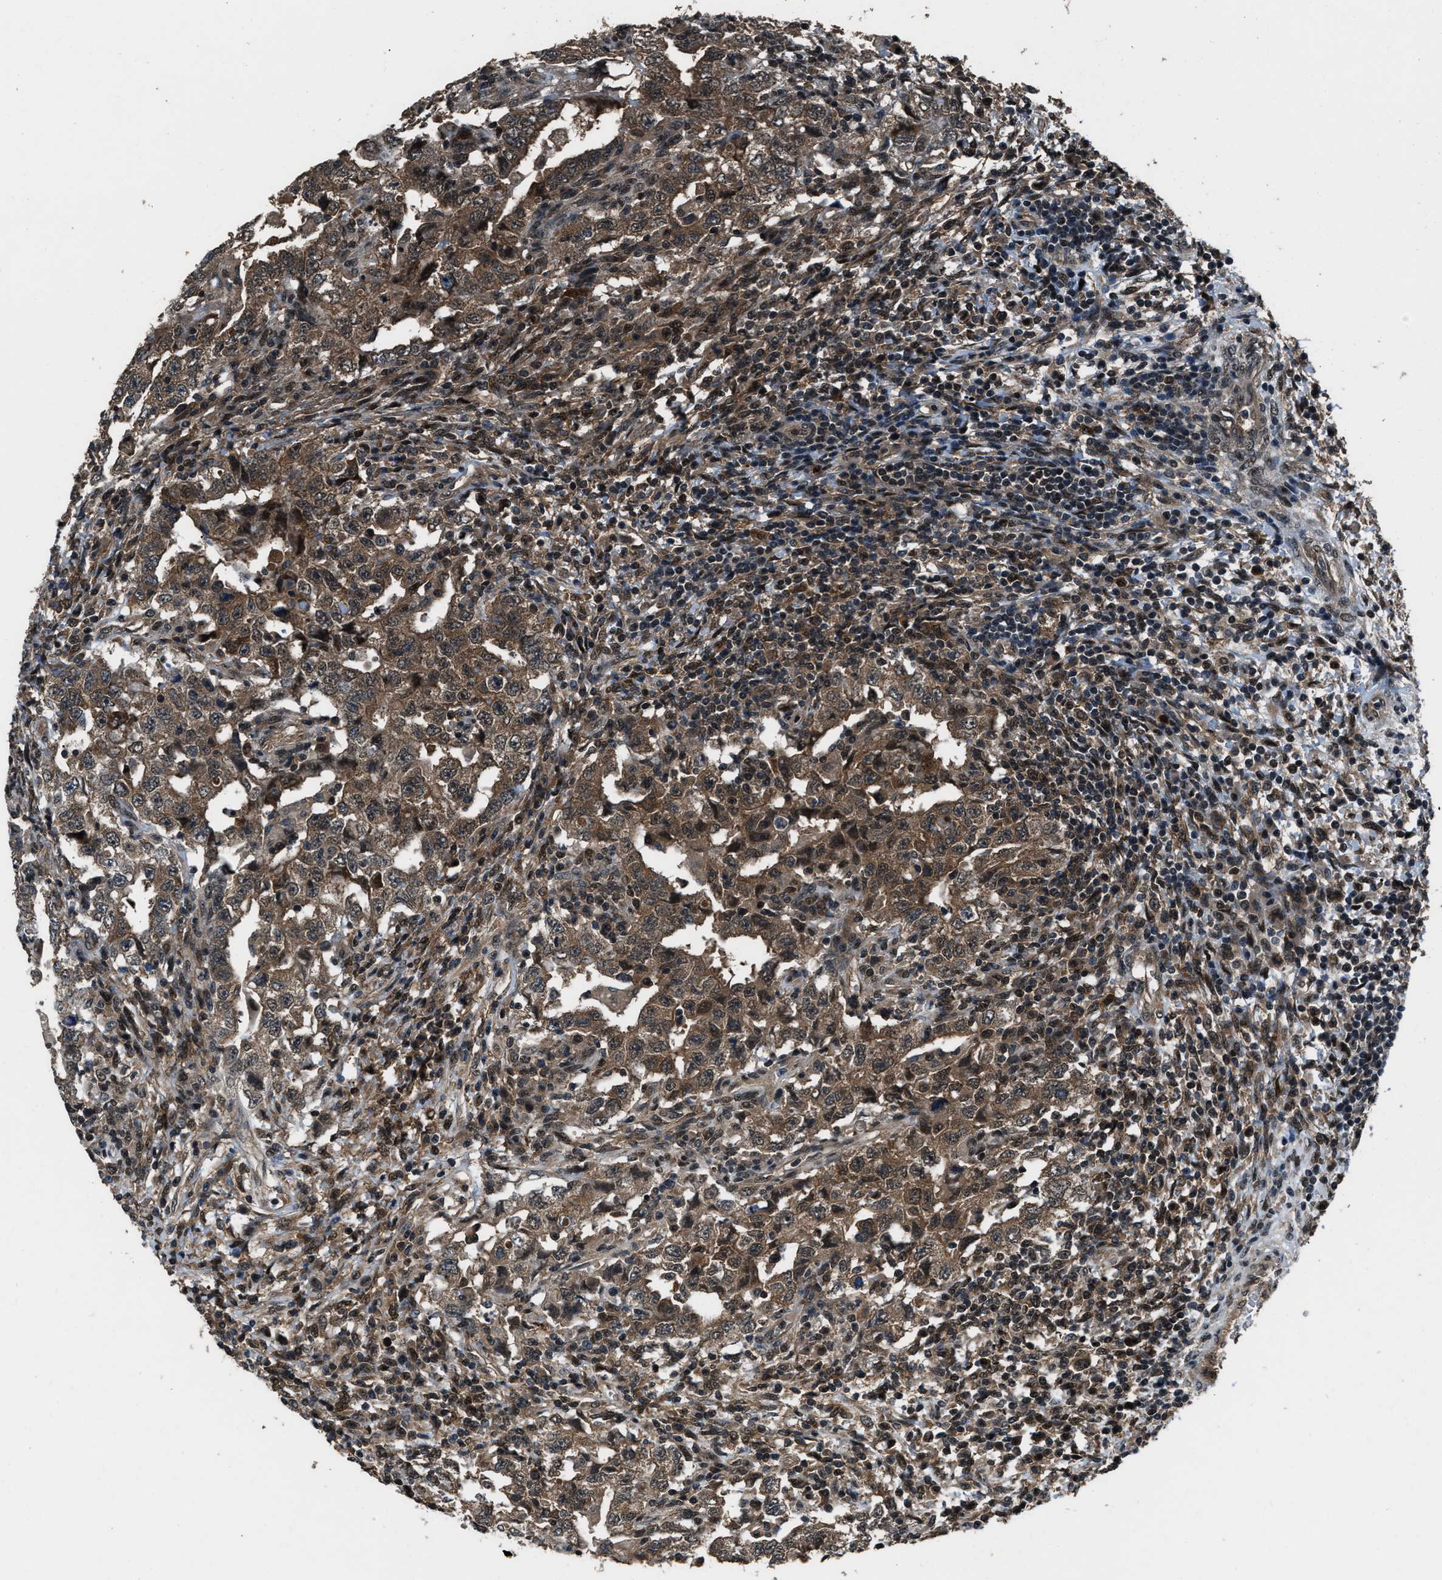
{"staining": {"intensity": "moderate", "quantity": ">75%", "location": "cytoplasmic/membranous"}, "tissue": "testis cancer", "cell_type": "Tumor cells", "image_type": "cancer", "snomed": [{"axis": "morphology", "description": "Carcinoma, Embryonal, NOS"}, {"axis": "topography", "description": "Testis"}], "caption": "IHC (DAB (3,3'-diaminobenzidine)) staining of human testis embryonal carcinoma displays moderate cytoplasmic/membranous protein staining in approximately >75% of tumor cells.", "gene": "NUDCD3", "patient": {"sex": "male", "age": 26}}